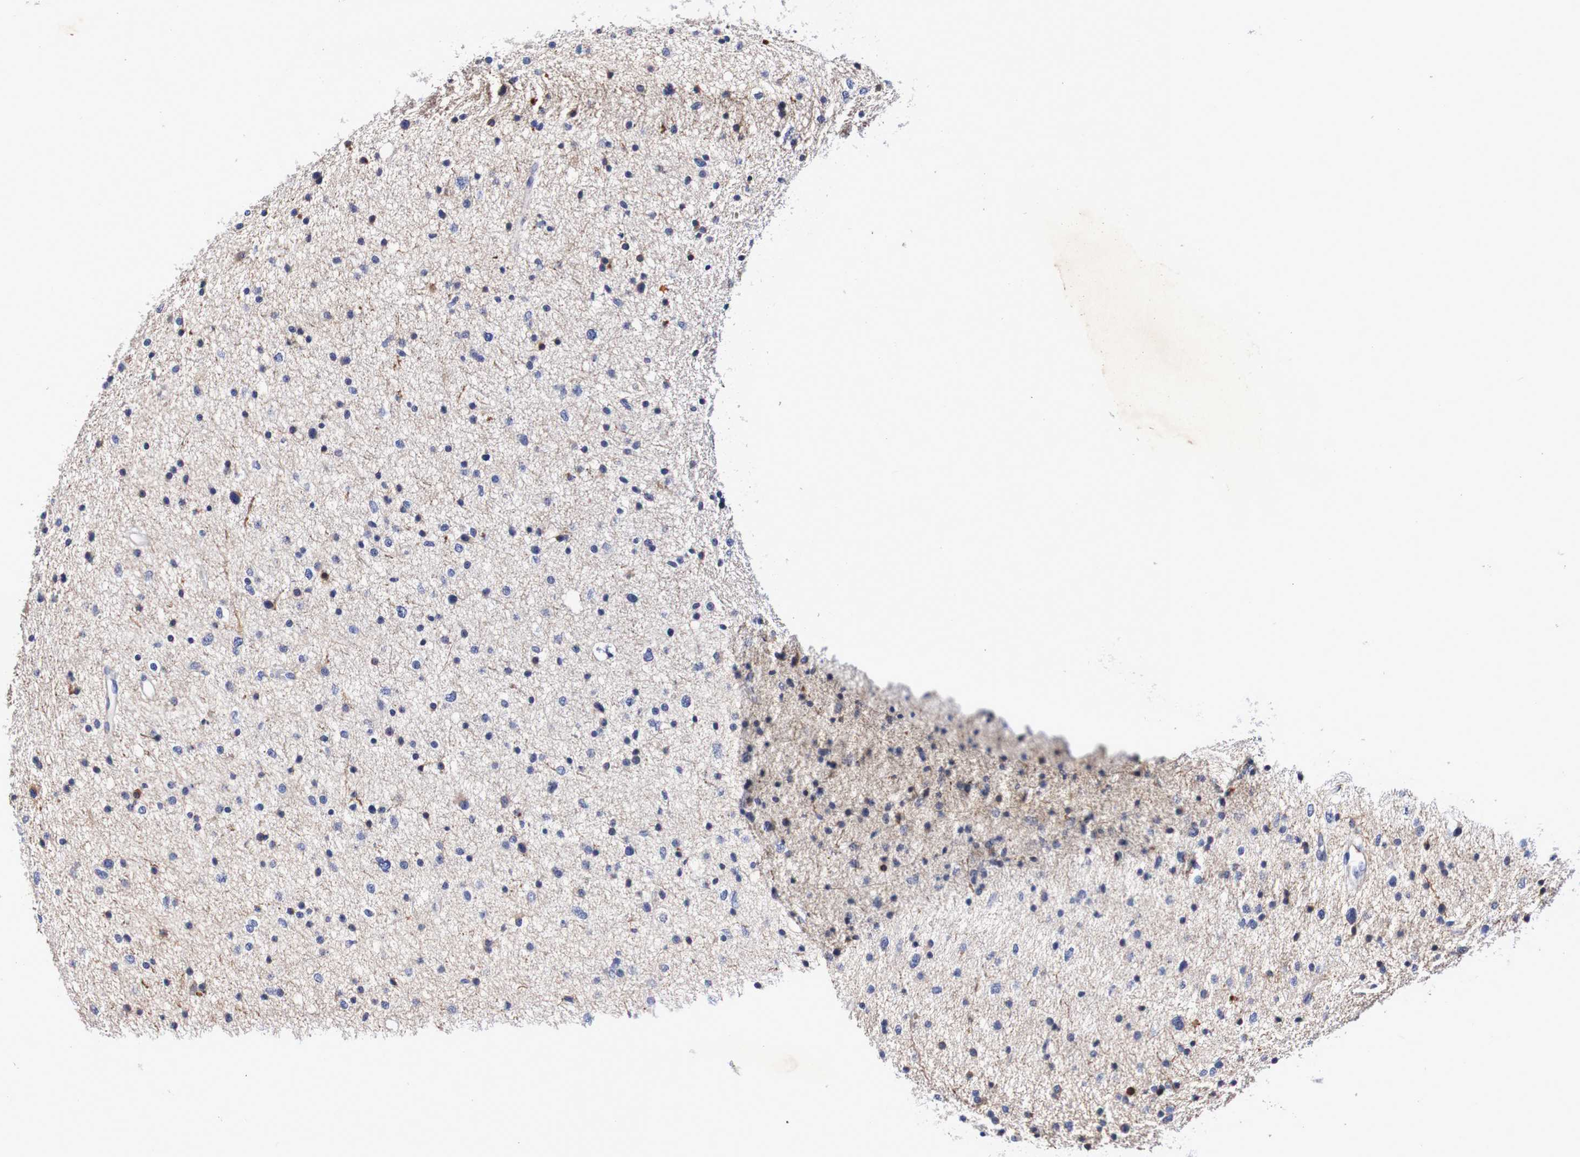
{"staining": {"intensity": "negative", "quantity": "none", "location": "none"}, "tissue": "glioma", "cell_type": "Tumor cells", "image_type": "cancer", "snomed": [{"axis": "morphology", "description": "Glioma, malignant, Low grade"}, {"axis": "topography", "description": "Brain"}], "caption": "This is a histopathology image of IHC staining of low-grade glioma (malignant), which shows no positivity in tumor cells.", "gene": "SEZ6", "patient": {"sex": "female", "age": 37}}